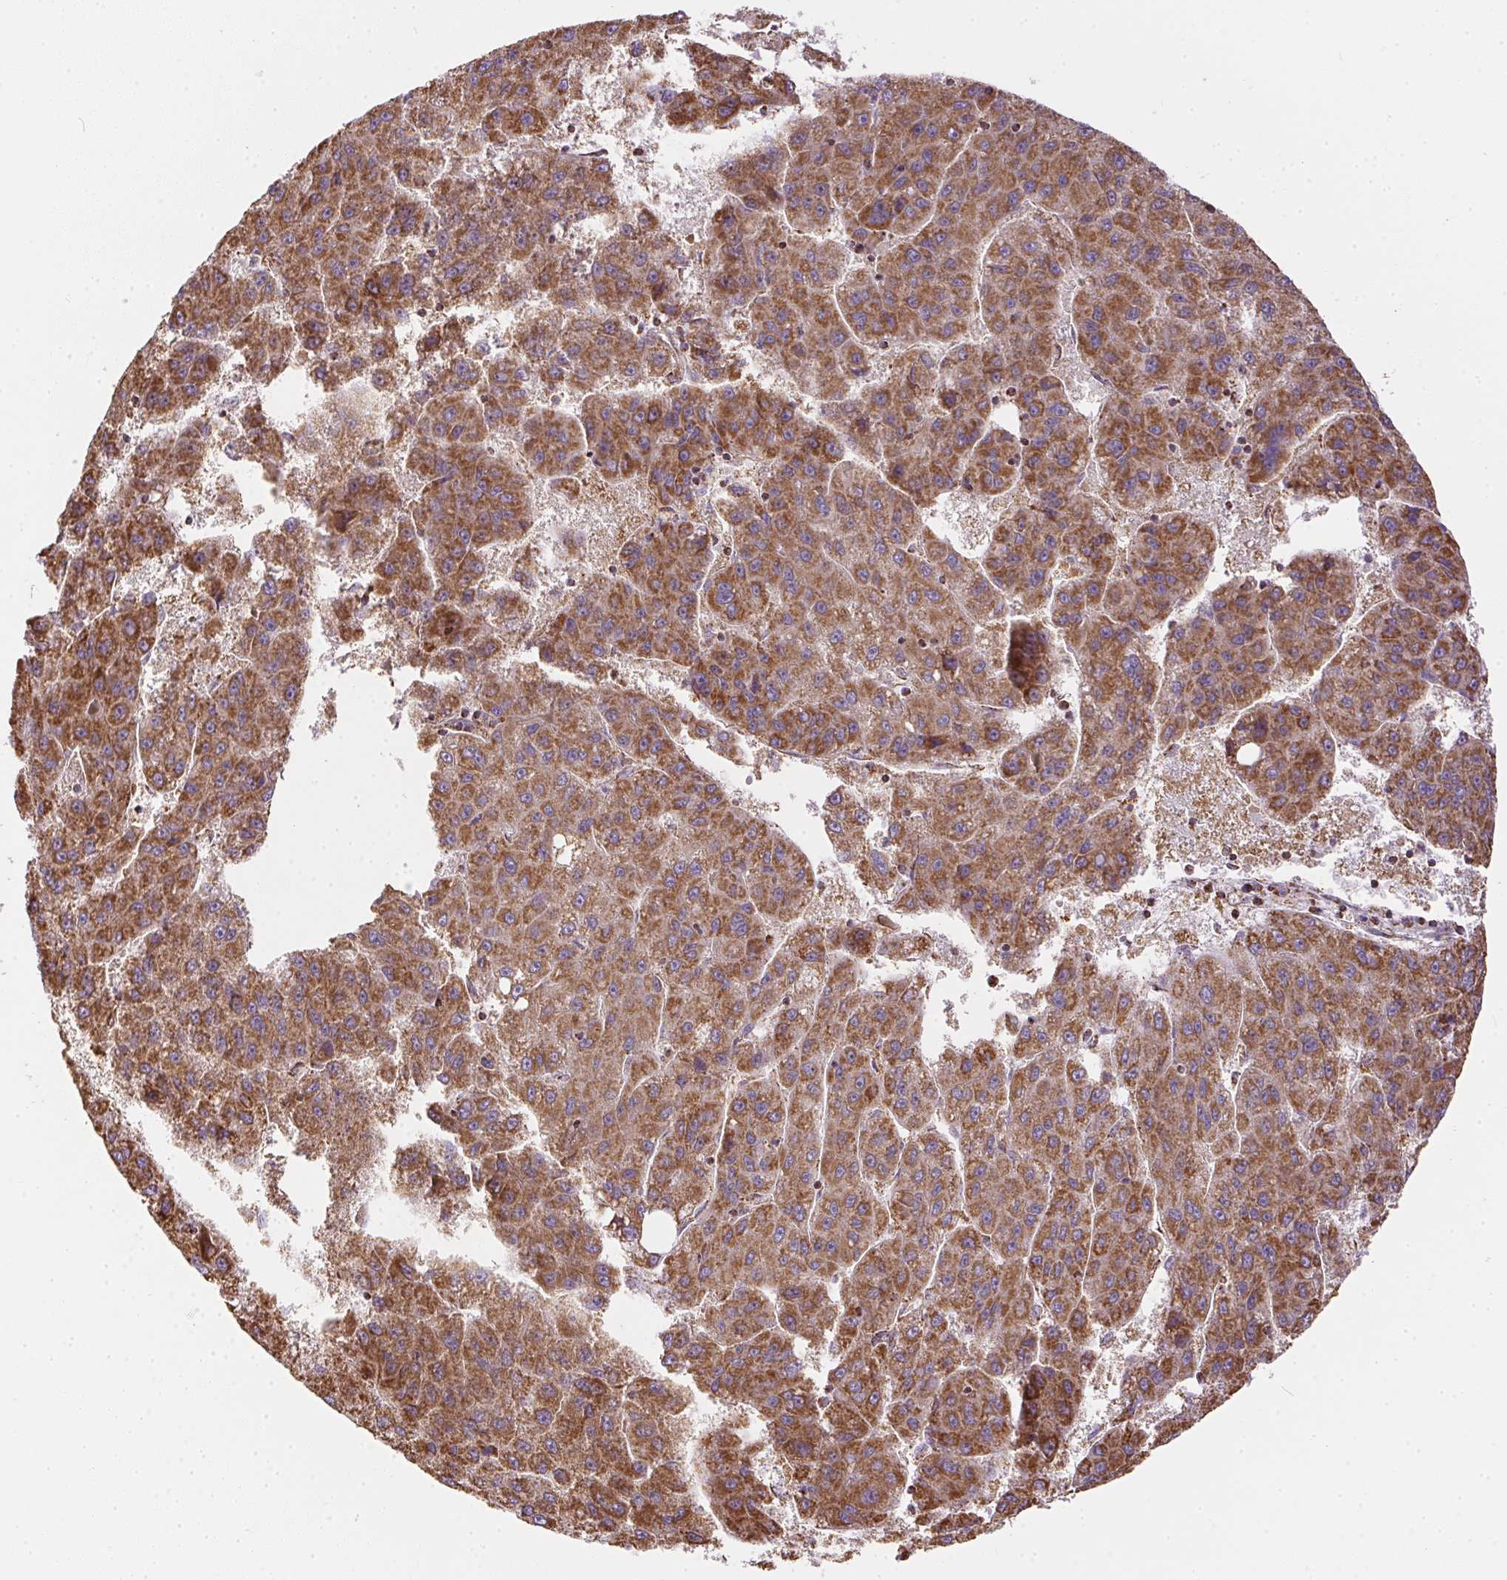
{"staining": {"intensity": "strong", "quantity": ">75%", "location": "cytoplasmic/membranous"}, "tissue": "liver cancer", "cell_type": "Tumor cells", "image_type": "cancer", "snomed": [{"axis": "morphology", "description": "Carcinoma, Hepatocellular, NOS"}, {"axis": "topography", "description": "Liver"}], "caption": "Tumor cells show high levels of strong cytoplasmic/membranous staining in approximately >75% of cells in human liver hepatocellular carcinoma.", "gene": "MAPK11", "patient": {"sex": "female", "age": 82}}